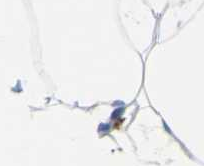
{"staining": {"intensity": "negative", "quantity": "none", "location": "none"}, "tissue": "adipose tissue", "cell_type": "Adipocytes", "image_type": "normal", "snomed": [{"axis": "morphology", "description": "Normal tissue, NOS"}, {"axis": "morphology", "description": "Duct carcinoma"}, {"axis": "topography", "description": "Breast"}, {"axis": "topography", "description": "Adipose tissue"}], "caption": "There is no significant expression in adipocytes of adipose tissue. (Brightfield microscopy of DAB immunohistochemistry at high magnification).", "gene": "FCGR2A", "patient": {"sex": "female", "age": 37}}